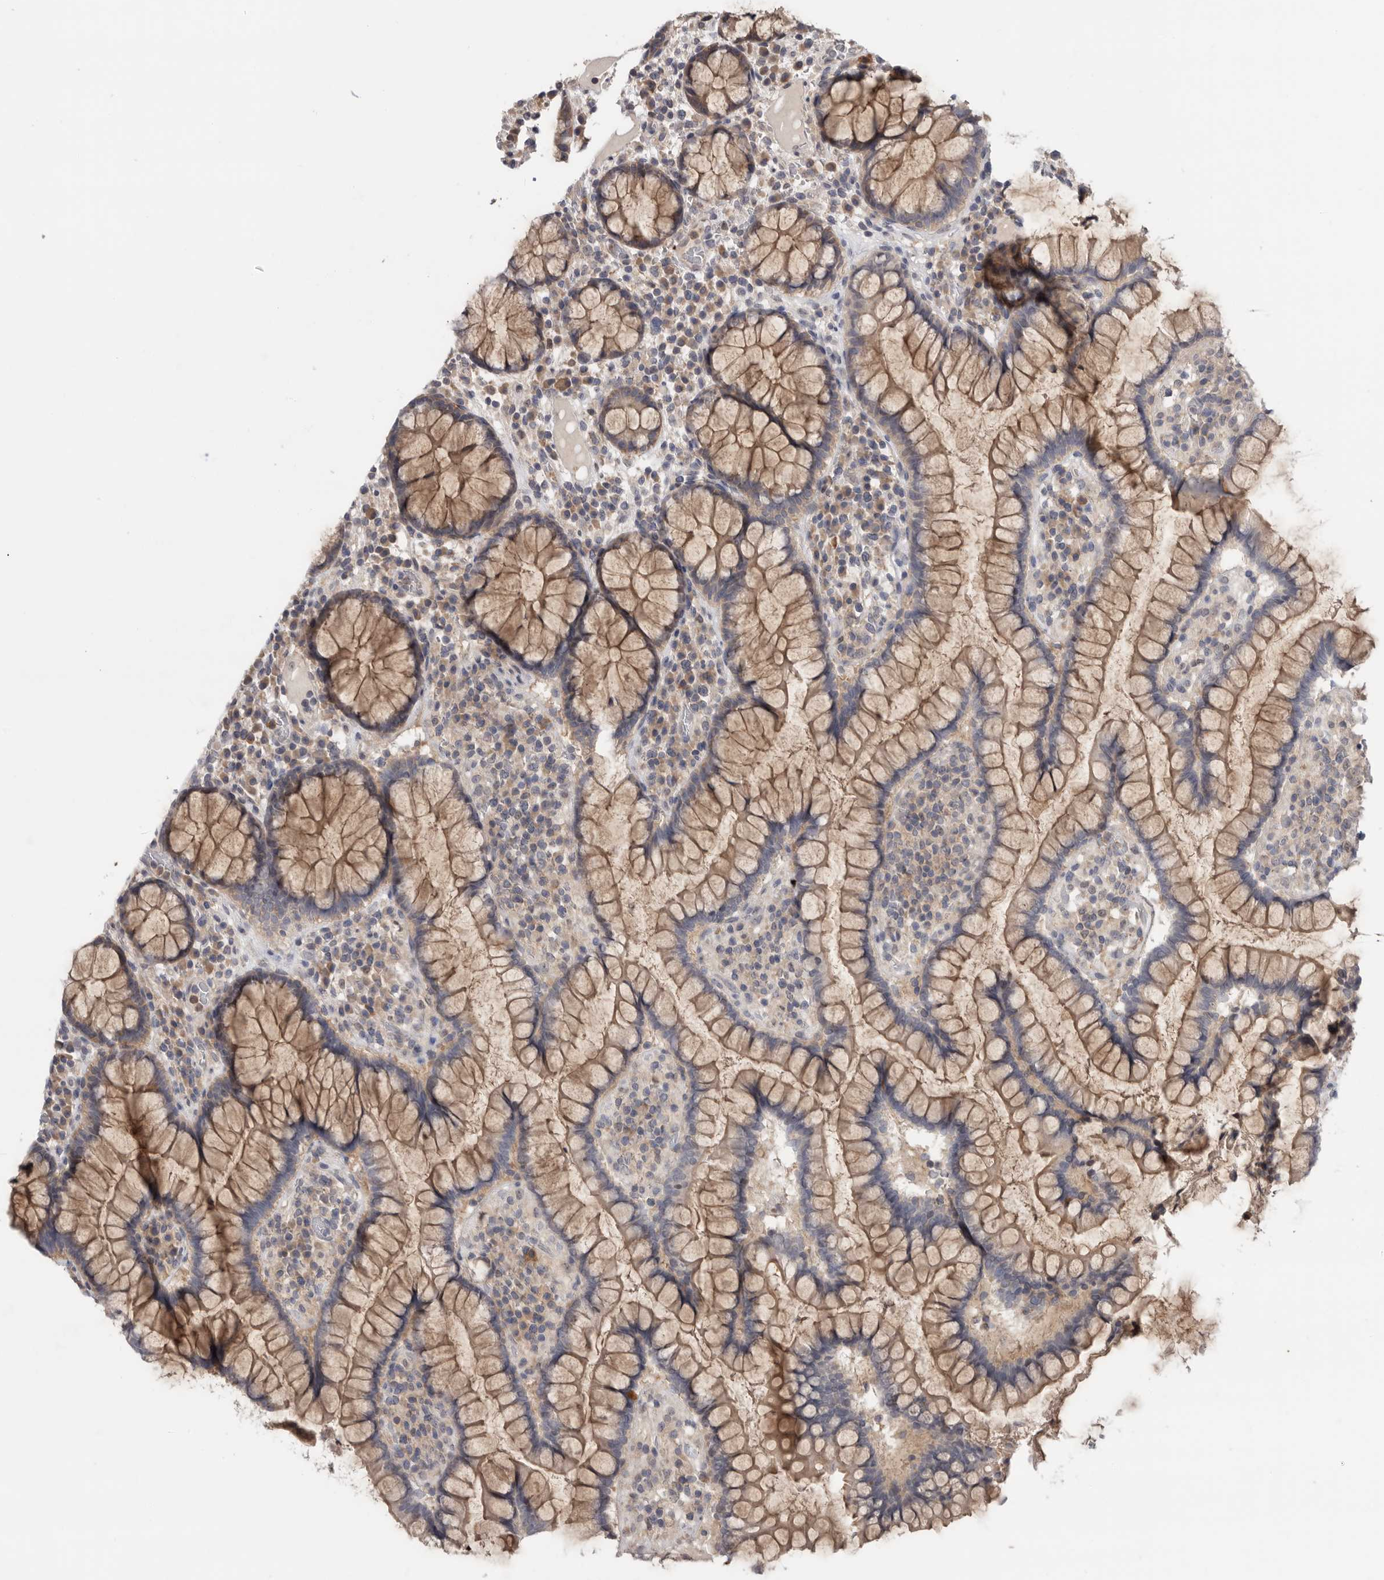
{"staining": {"intensity": "weak", "quantity": "25%-75%", "location": "cytoplasmic/membranous"}, "tissue": "colon", "cell_type": "Endothelial cells", "image_type": "normal", "snomed": [{"axis": "morphology", "description": "Normal tissue, NOS"}, {"axis": "topography", "description": "Colon"}], "caption": "Protein expression analysis of normal human colon reveals weak cytoplasmic/membranous staining in approximately 25%-75% of endothelial cells. Nuclei are stained in blue.", "gene": "KLK5", "patient": {"sex": "female", "age": 79}}